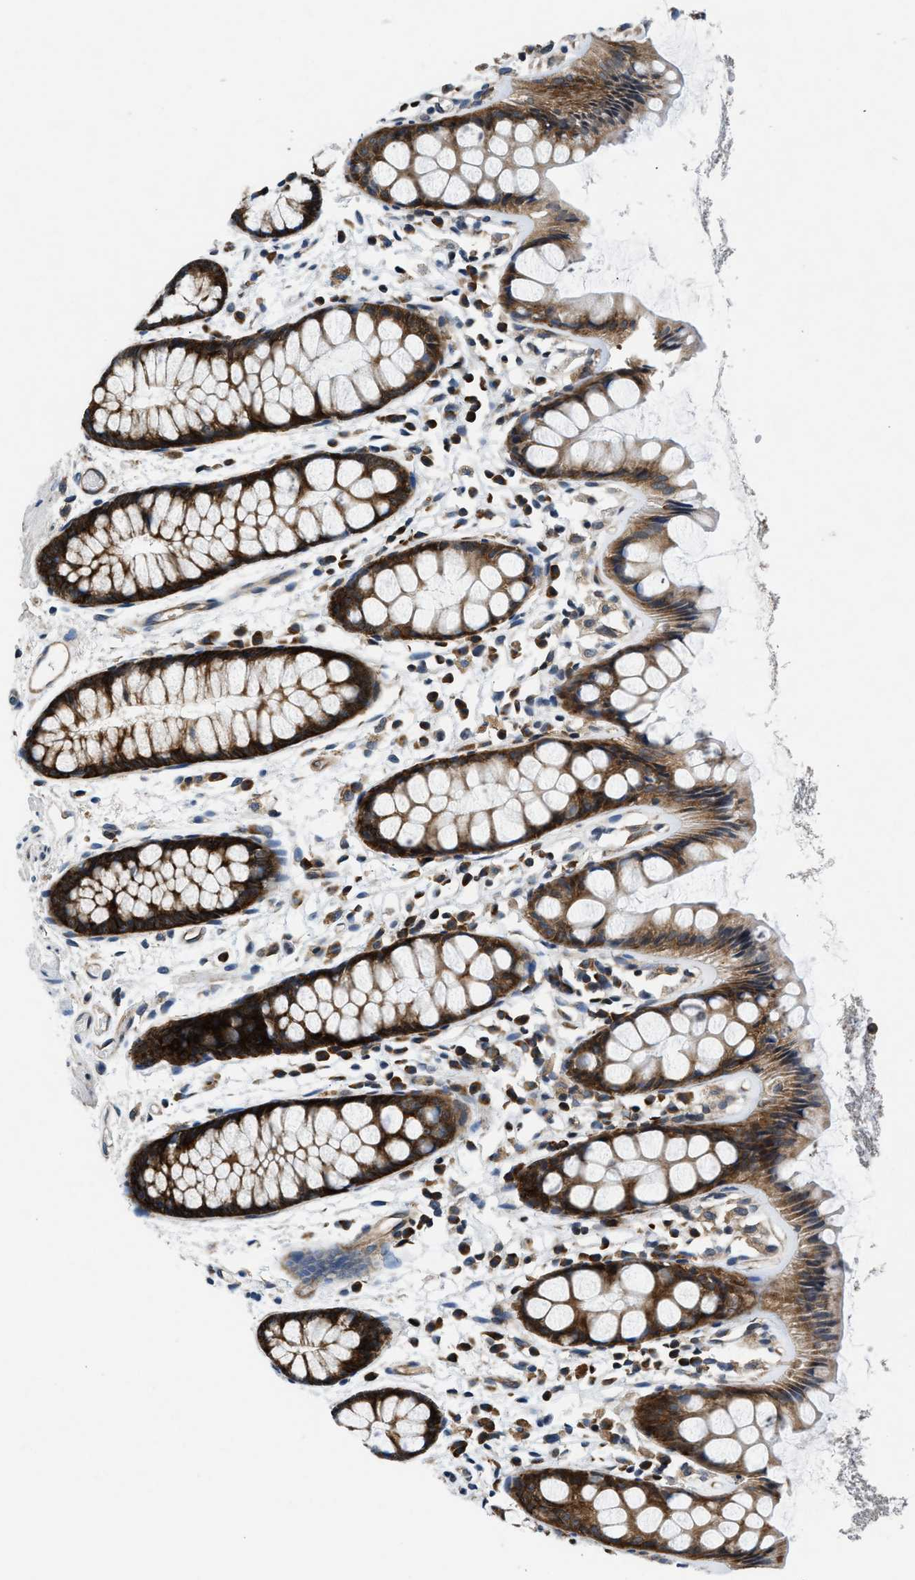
{"staining": {"intensity": "strong", "quantity": ">75%", "location": "cytoplasmic/membranous"}, "tissue": "rectum", "cell_type": "Glandular cells", "image_type": "normal", "snomed": [{"axis": "morphology", "description": "Normal tissue, NOS"}, {"axis": "topography", "description": "Rectum"}], "caption": "Glandular cells demonstrate high levels of strong cytoplasmic/membranous staining in approximately >75% of cells in benign rectum. (DAB IHC, brown staining for protein, blue staining for nuclei).", "gene": "PA2G4", "patient": {"sex": "female", "age": 66}}